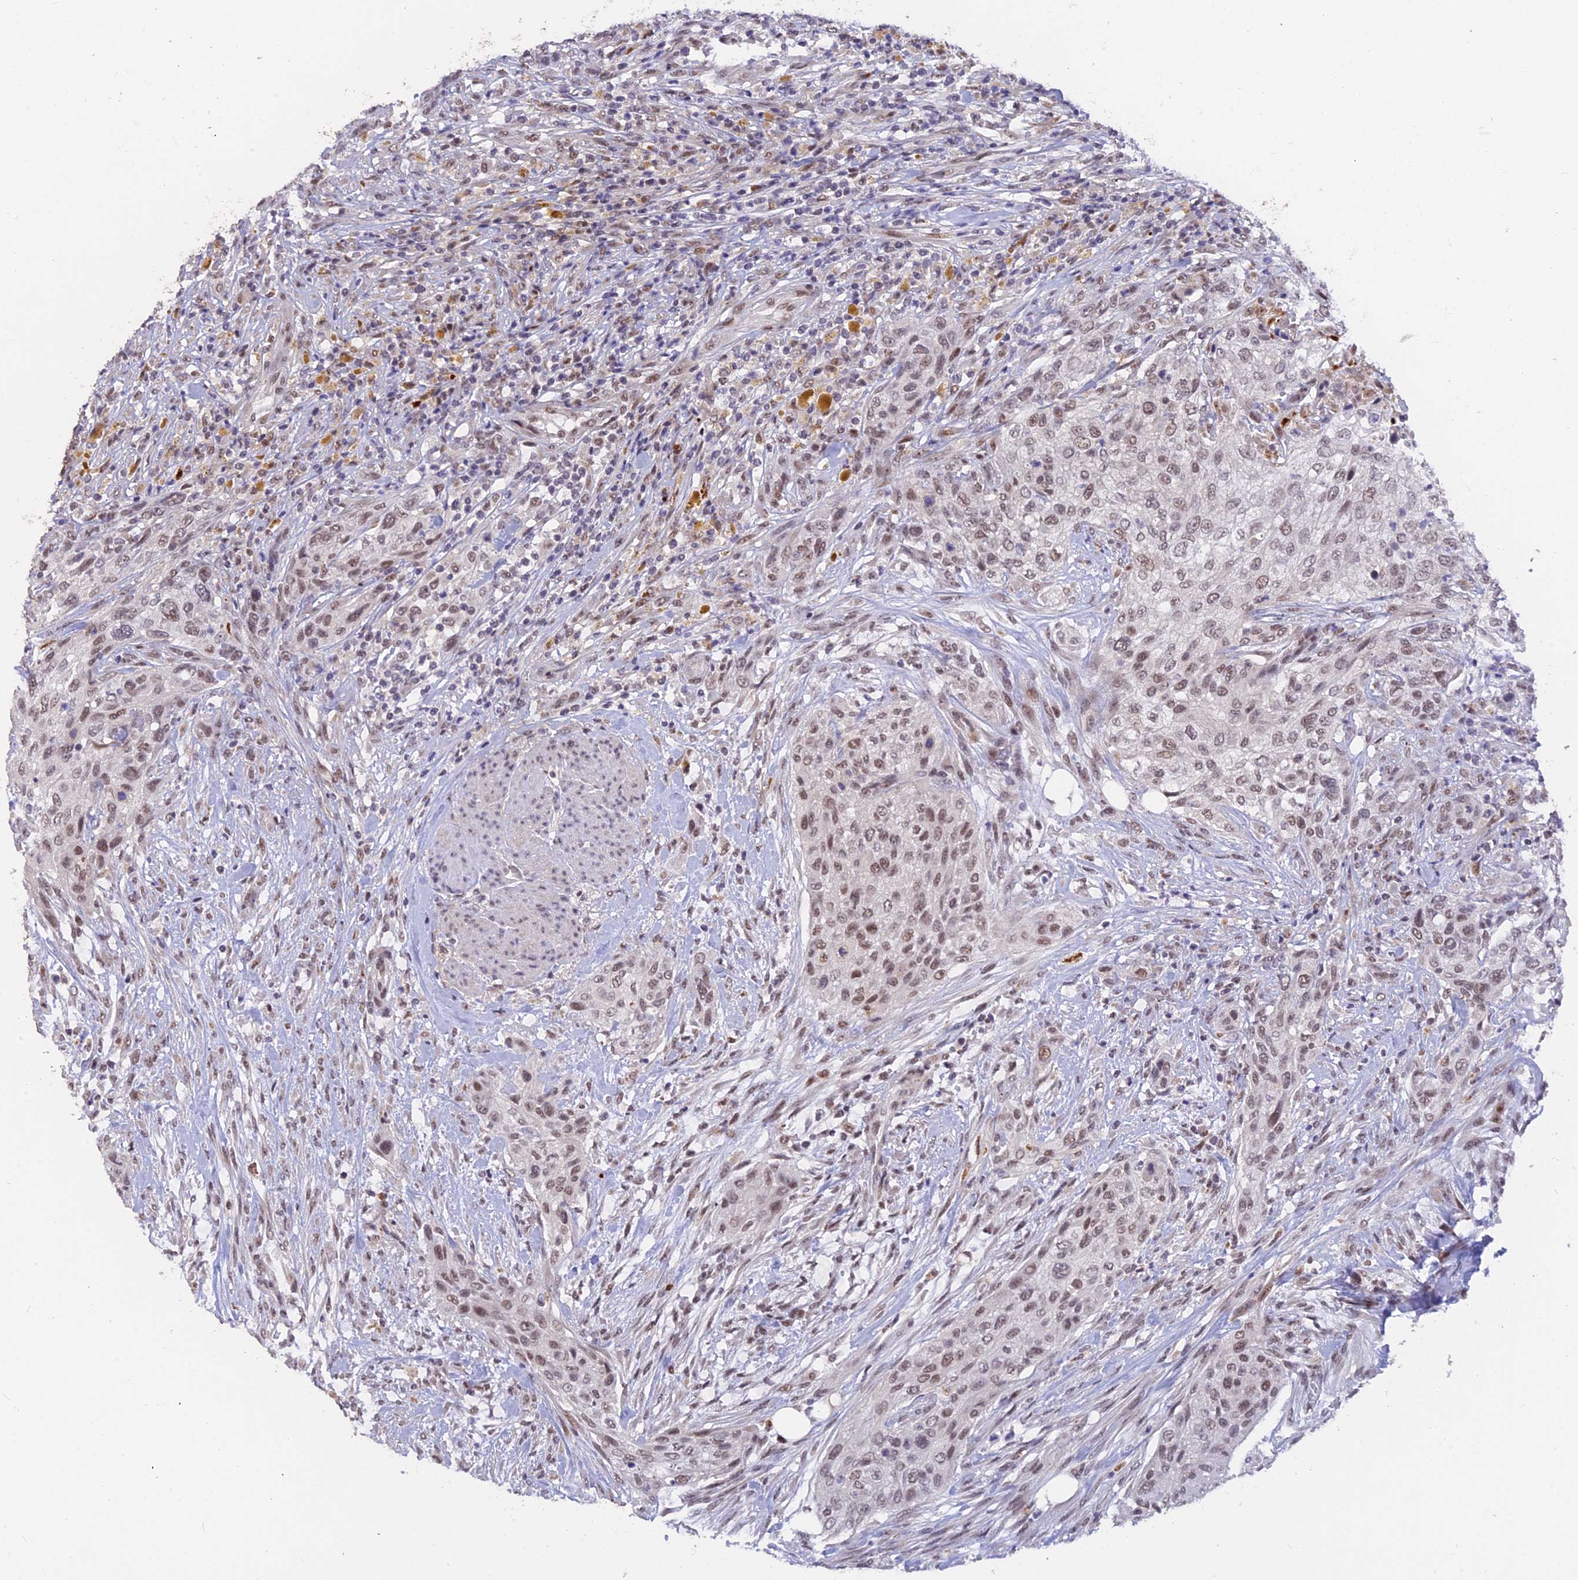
{"staining": {"intensity": "moderate", "quantity": "25%-75%", "location": "nuclear"}, "tissue": "urothelial cancer", "cell_type": "Tumor cells", "image_type": "cancer", "snomed": [{"axis": "morphology", "description": "Urothelial carcinoma, High grade"}, {"axis": "topography", "description": "Urinary bladder"}], "caption": "A high-resolution histopathology image shows immunohistochemistry staining of high-grade urothelial carcinoma, which displays moderate nuclear staining in approximately 25%-75% of tumor cells. The staining was performed using DAB, with brown indicating positive protein expression. Nuclei are stained blue with hematoxylin.", "gene": "POLR2C", "patient": {"sex": "male", "age": 35}}